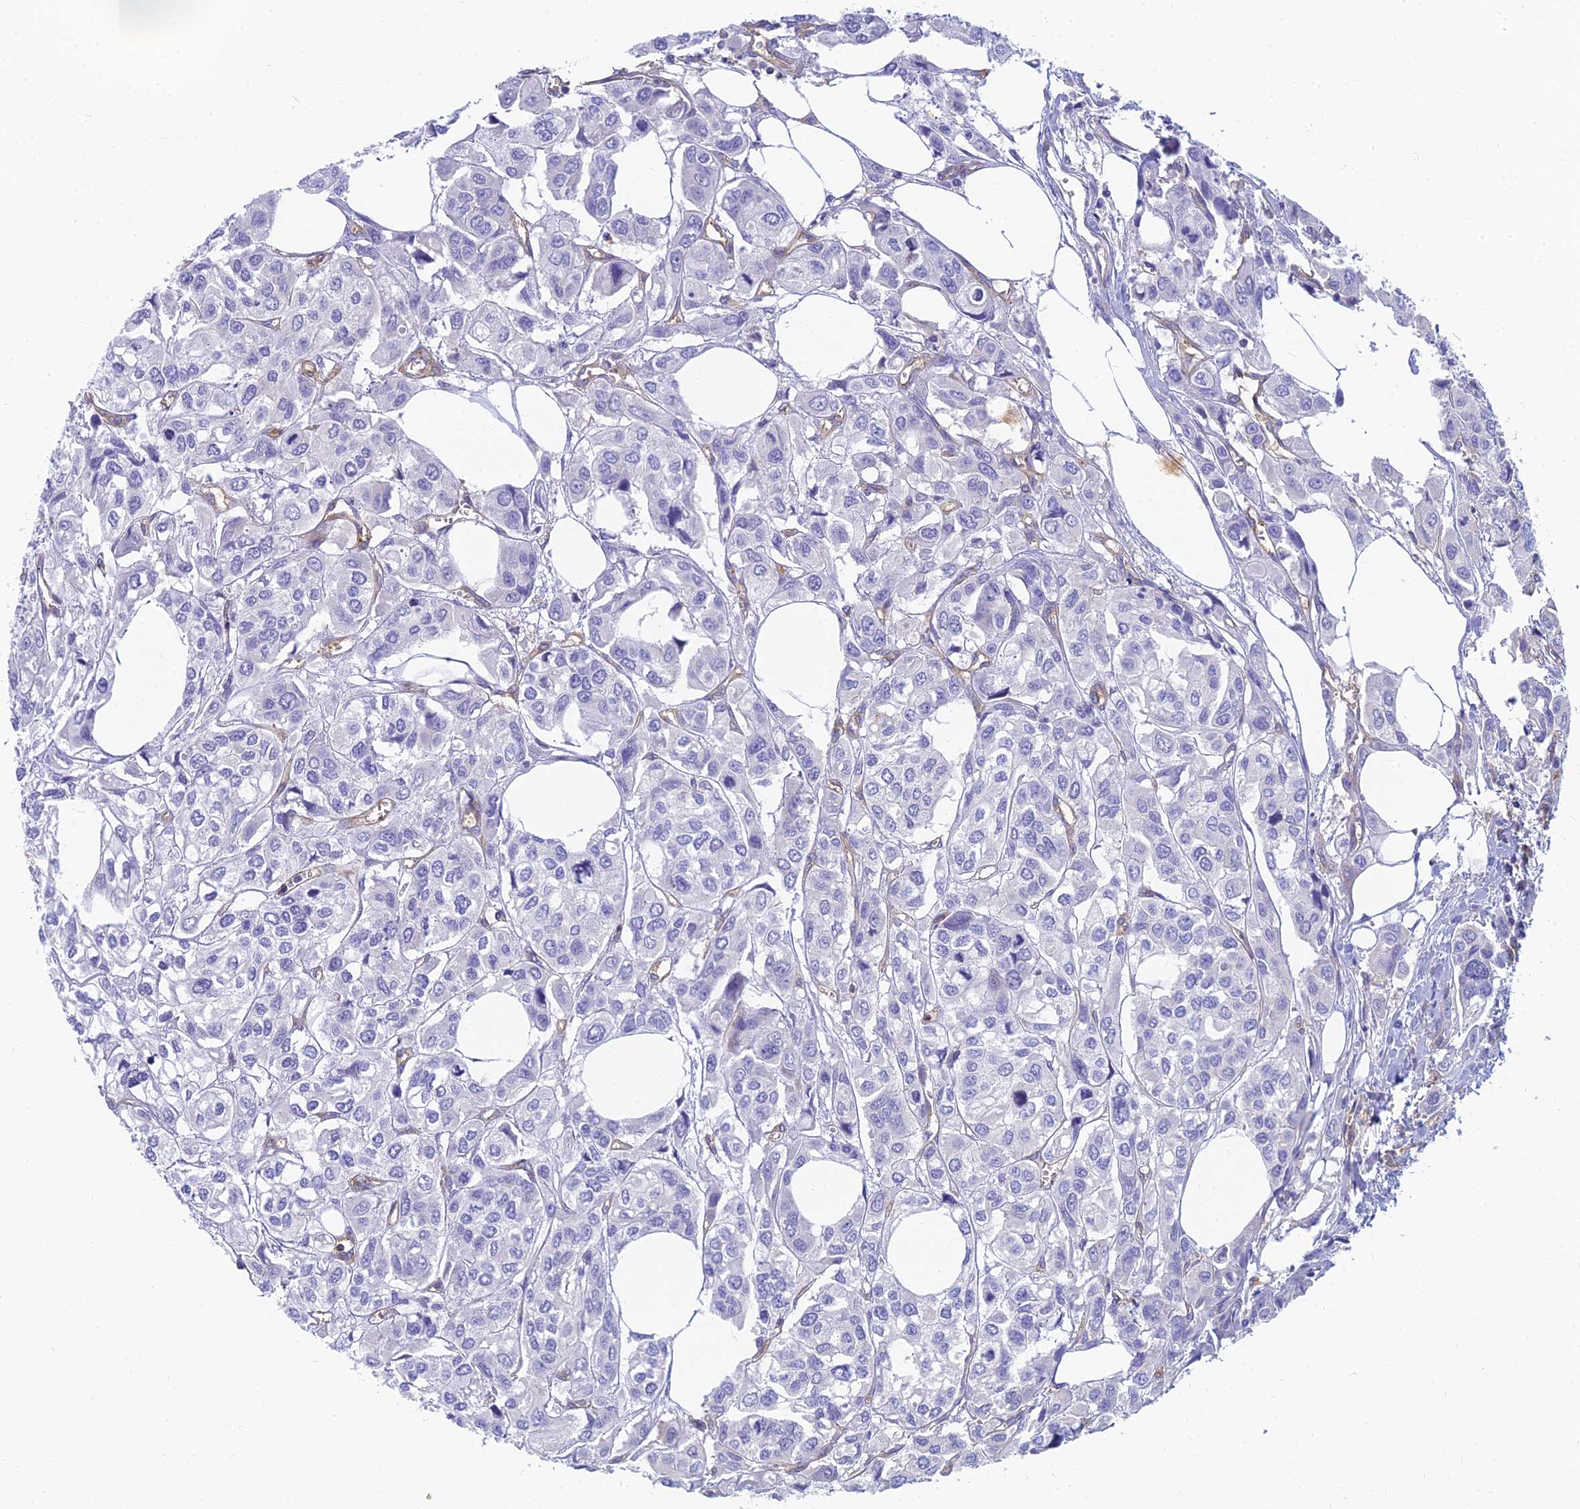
{"staining": {"intensity": "negative", "quantity": "none", "location": "none"}, "tissue": "urothelial cancer", "cell_type": "Tumor cells", "image_type": "cancer", "snomed": [{"axis": "morphology", "description": "Urothelial carcinoma, High grade"}, {"axis": "topography", "description": "Urinary bladder"}], "caption": "Tumor cells show no significant staining in urothelial cancer.", "gene": "STRN4", "patient": {"sex": "male", "age": 67}}